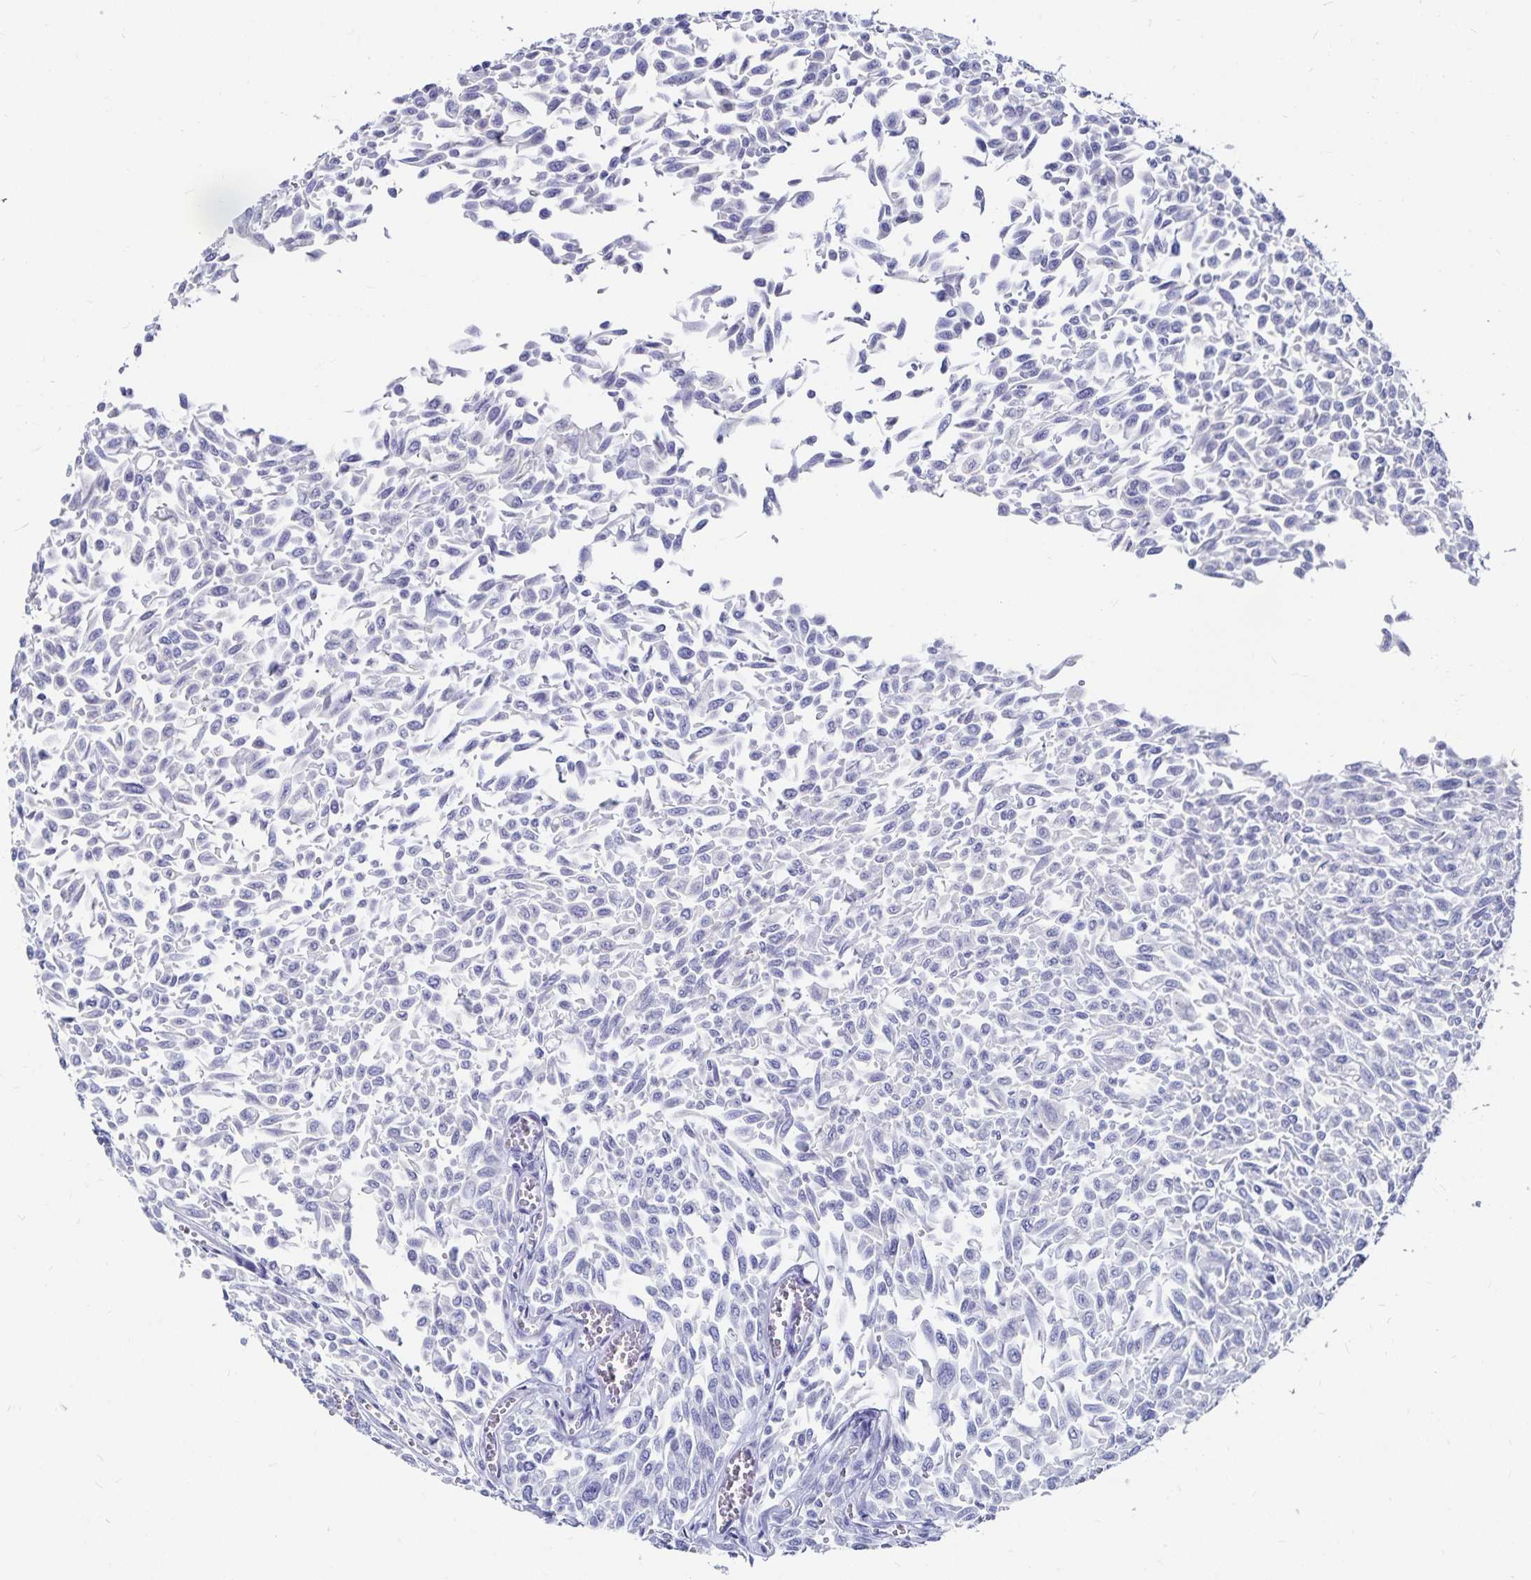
{"staining": {"intensity": "negative", "quantity": "none", "location": "none"}, "tissue": "urothelial cancer", "cell_type": "Tumor cells", "image_type": "cancer", "snomed": [{"axis": "morphology", "description": "Urothelial carcinoma, NOS"}, {"axis": "topography", "description": "Urinary bladder"}], "caption": "IHC of human urothelial cancer demonstrates no staining in tumor cells.", "gene": "TNIP1", "patient": {"sex": "male", "age": 59}}